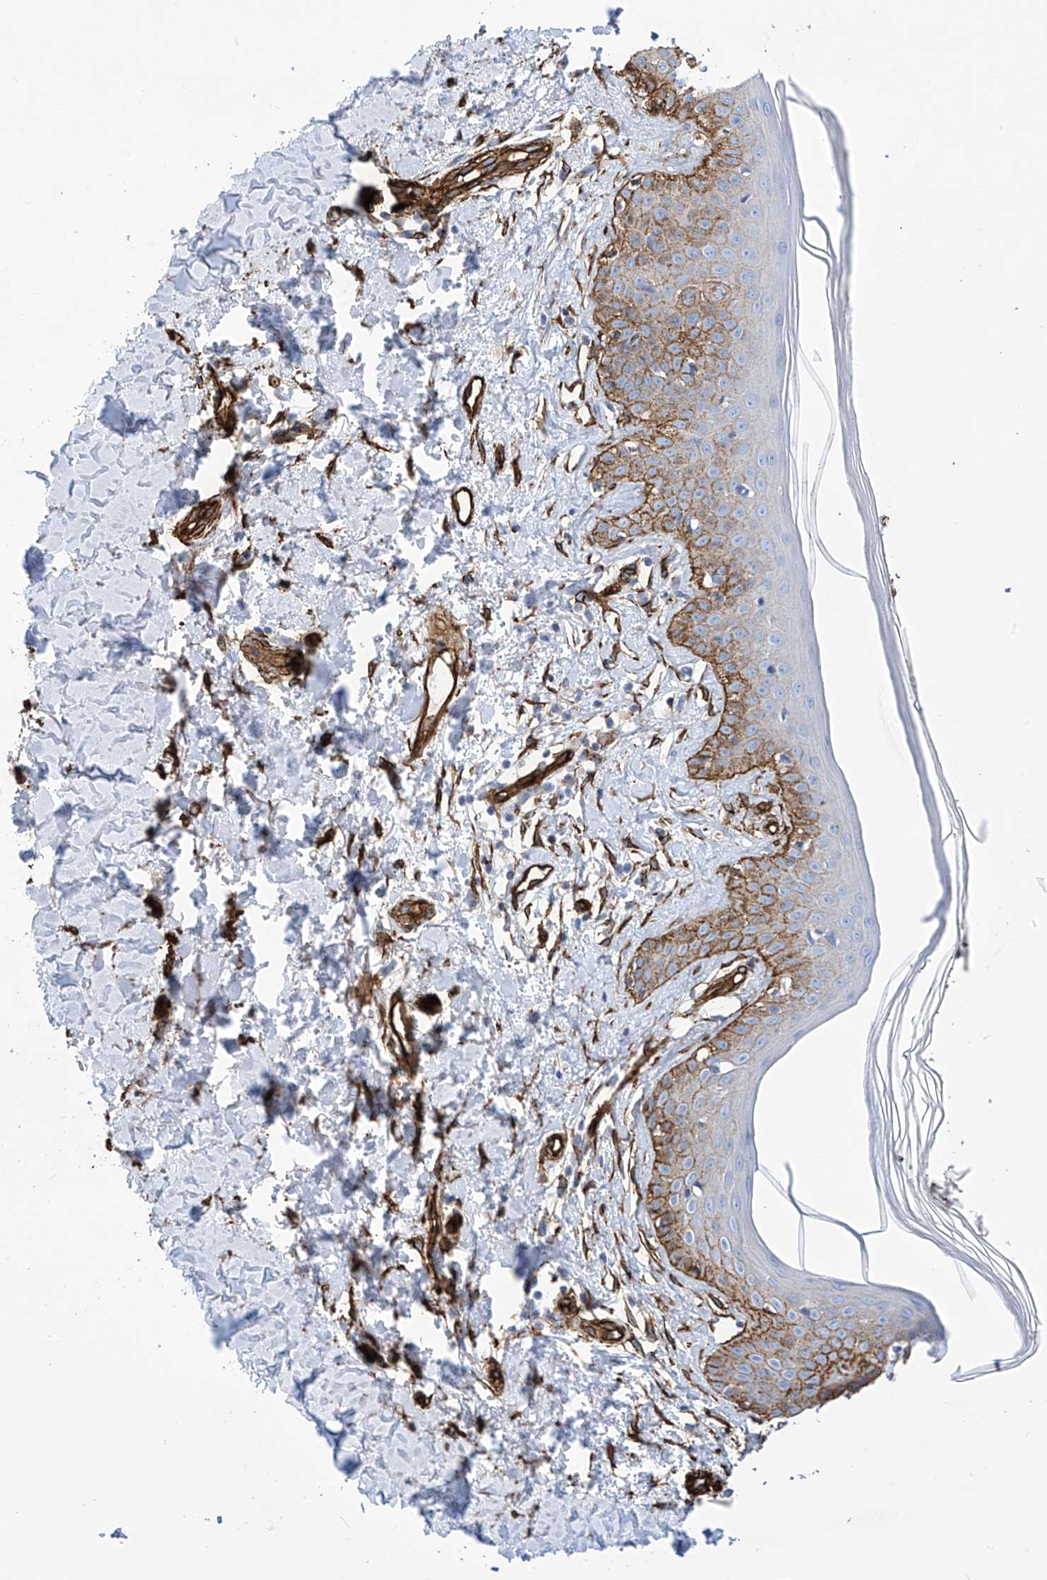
{"staining": {"intensity": "strong", "quantity": ">75%", "location": "cytoplasmic/membranous"}, "tissue": "skin", "cell_type": "Fibroblasts", "image_type": "normal", "snomed": [{"axis": "morphology", "description": "Normal tissue, NOS"}, {"axis": "topography", "description": "Skin"}], "caption": "Immunohistochemistry (IHC) (DAB) staining of unremarkable human skin reveals strong cytoplasmic/membranous protein staining in about >75% of fibroblasts. Nuclei are stained in blue.", "gene": "UBTD1", "patient": {"sex": "female", "age": 64}}